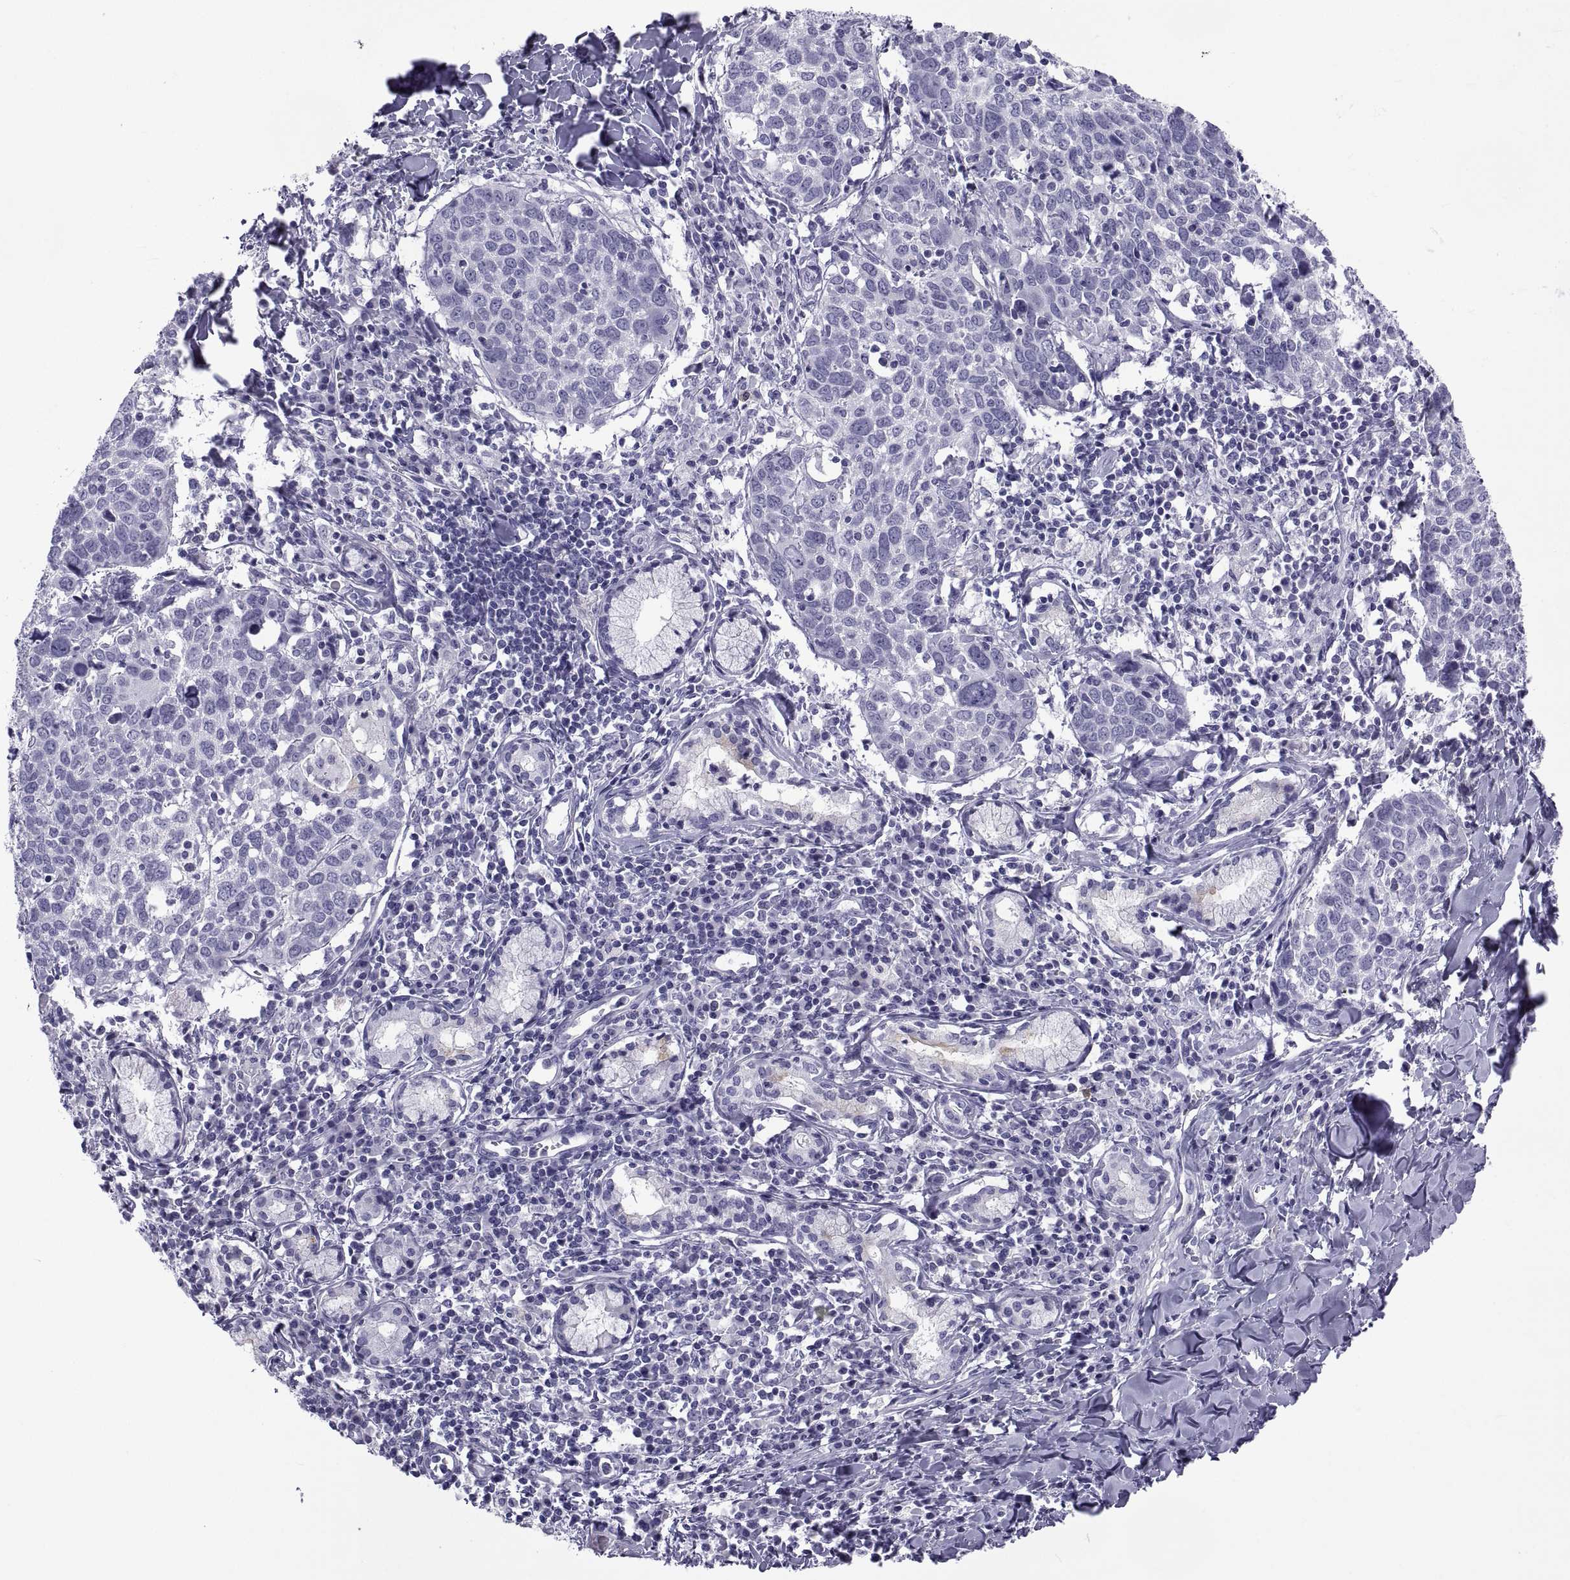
{"staining": {"intensity": "negative", "quantity": "none", "location": "none"}, "tissue": "lung cancer", "cell_type": "Tumor cells", "image_type": "cancer", "snomed": [{"axis": "morphology", "description": "Squamous cell carcinoma, NOS"}, {"axis": "topography", "description": "Lung"}], "caption": "DAB immunohistochemical staining of lung cancer reveals no significant positivity in tumor cells.", "gene": "NPTX2", "patient": {"sex": "male", "age": 57}}